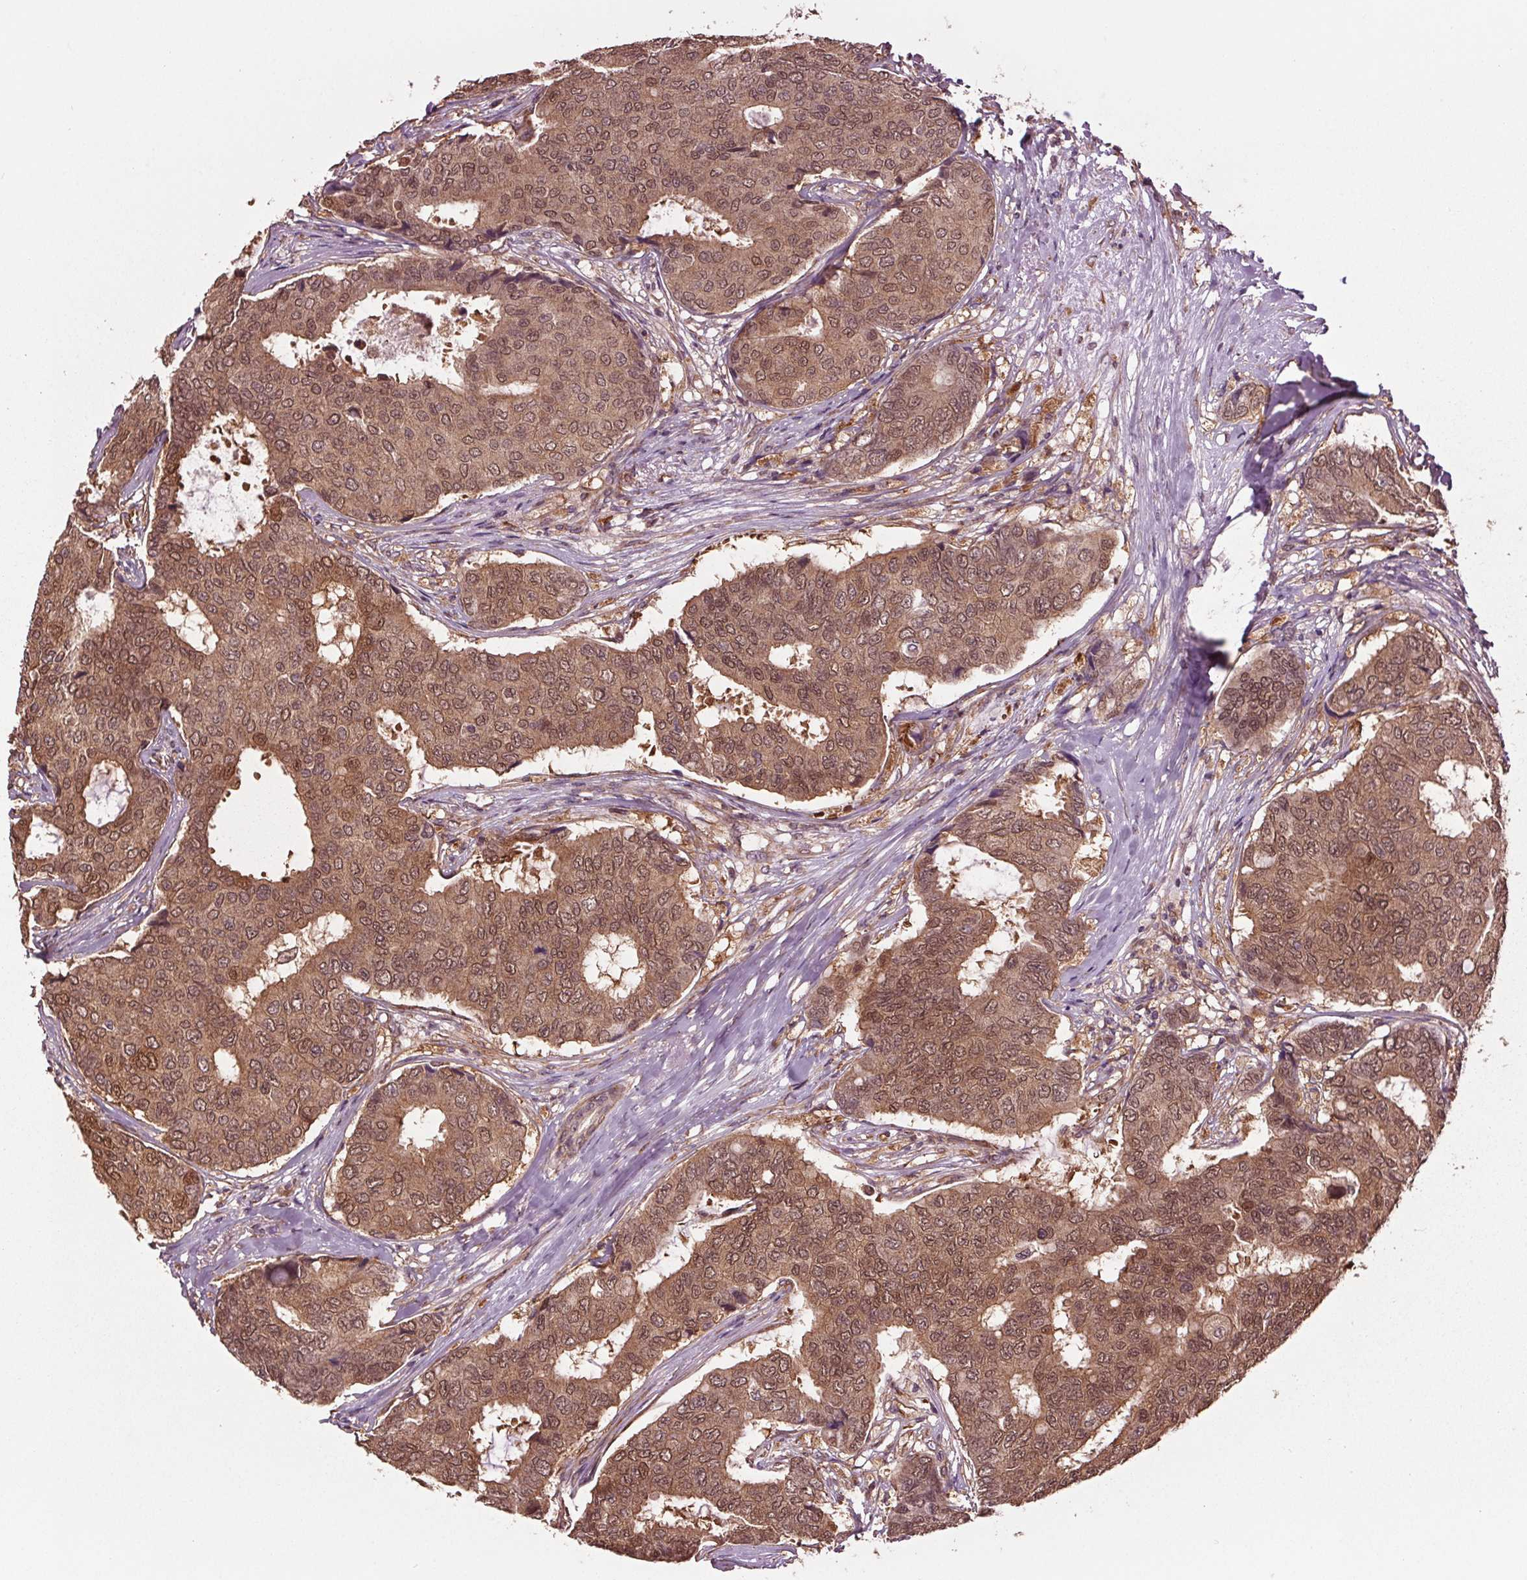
{"staining": {"intensity": "moderate", "quantity": ">75%", "location": "cytoplasmic/membranous"}, "tissue": "breast cancer", "cell_type": "Tumor cells", "image_type": "cancer", "snomed": [{"axis": "morphology", "description": "Duct carcinoma"}, {"axis": "topography", "description": "Breast"}], "caption": "This histopathology image shows intraductal carcinoma (breast) stained with immunohistochemistry (IHC) to label a protein in brown. The cytoplasmic/membranous of tumor cells show moderate positivity for the protein. Nuclei are counter-stained blue.", "gene": "RNPEP", "patient": {"sex": "female", "age": 75}}